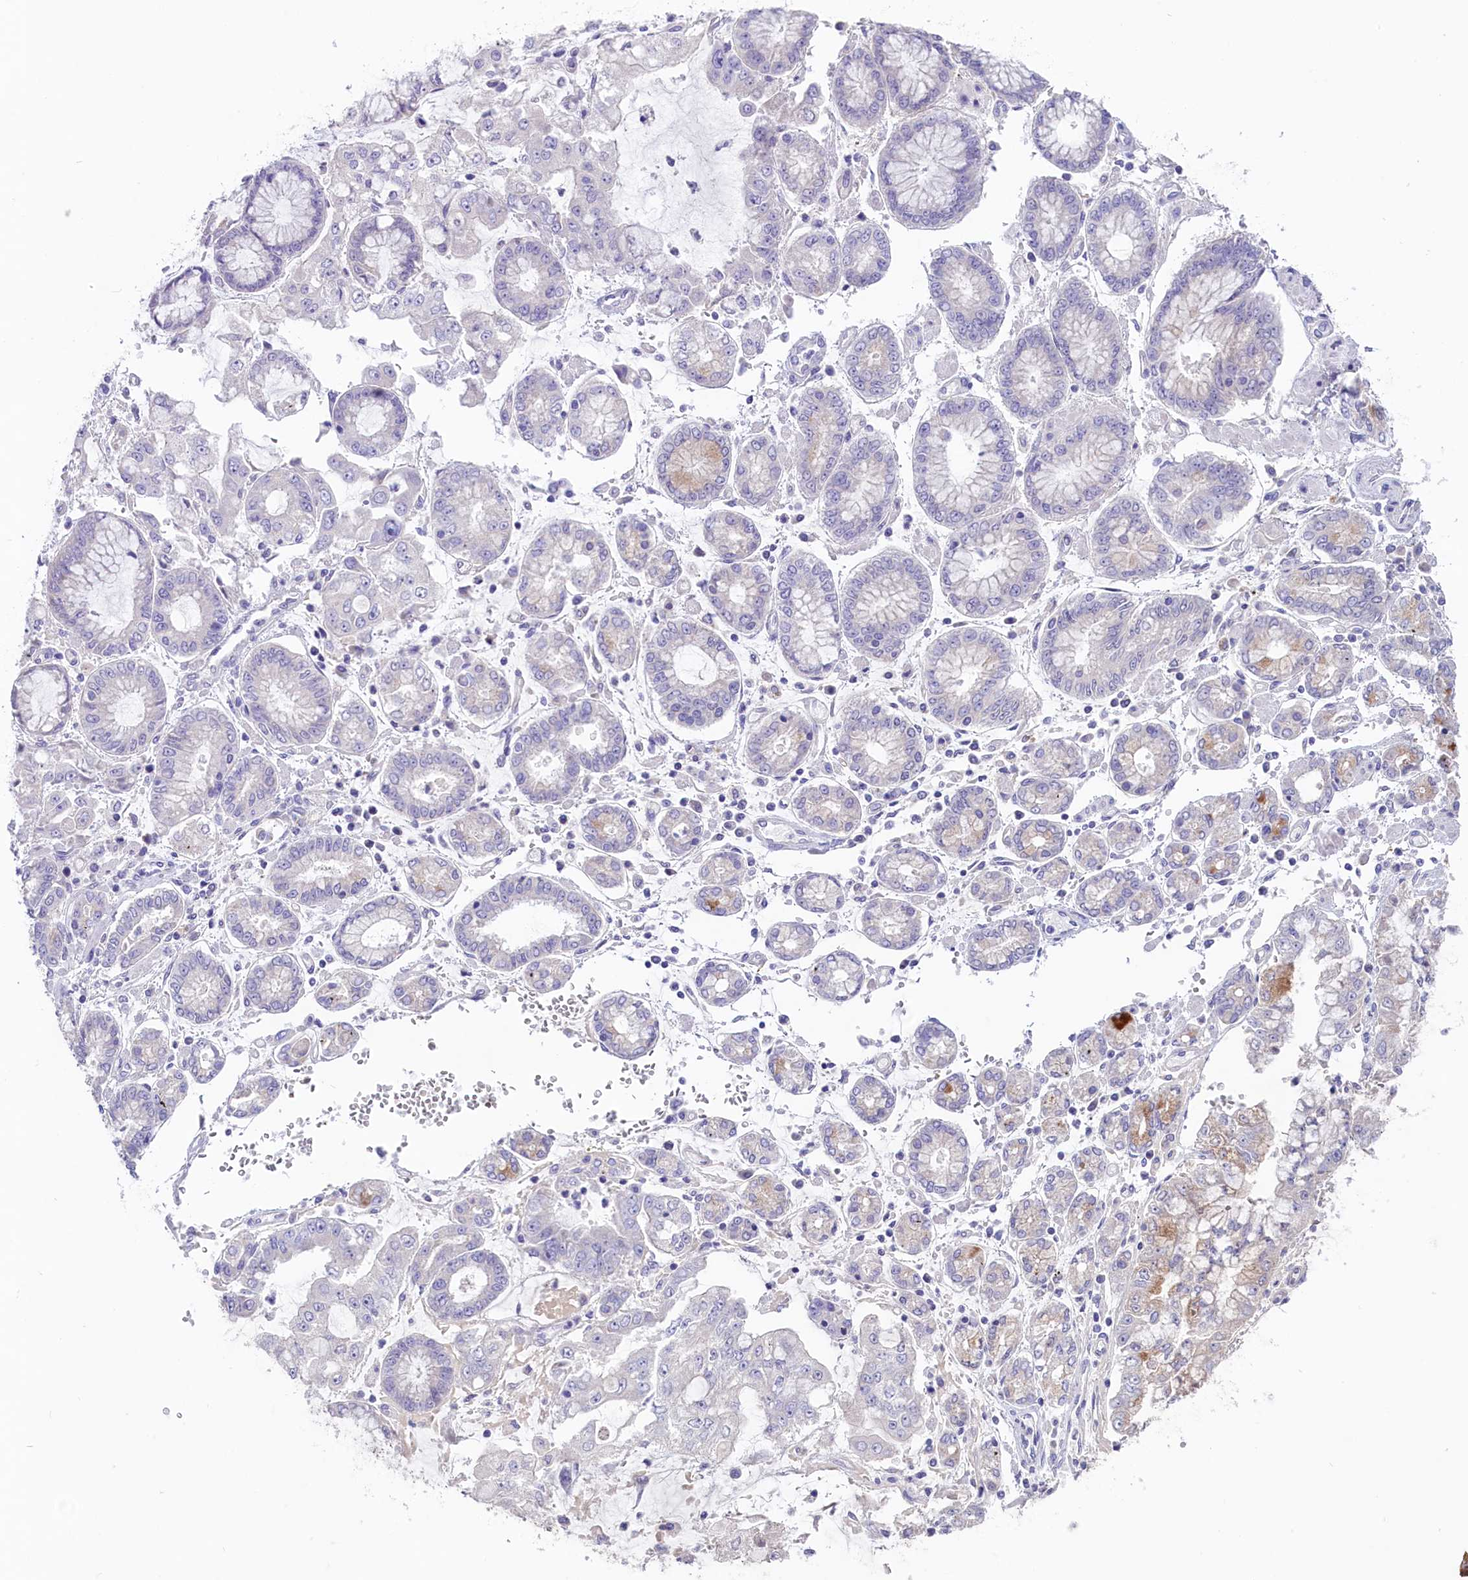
{"staining": {"intensity": "negative", "quantity": "none", "location": "none"}, "tissue": "stomach cancer", "cell_type": "Tumor cells", "image_type": "cancer", "snomed": [{"axis": "morphology", "description": "Adenocarcinoma, NOS"}, {"axis": "topography", "description": "Stomach"}], "caption": "Stomach cancer (adenocarcinoma) stained for a protein using IHC displays no positivity tumor cells.", "gene": "CD99L2", "patient": {"sex": "male", "age": 76}}